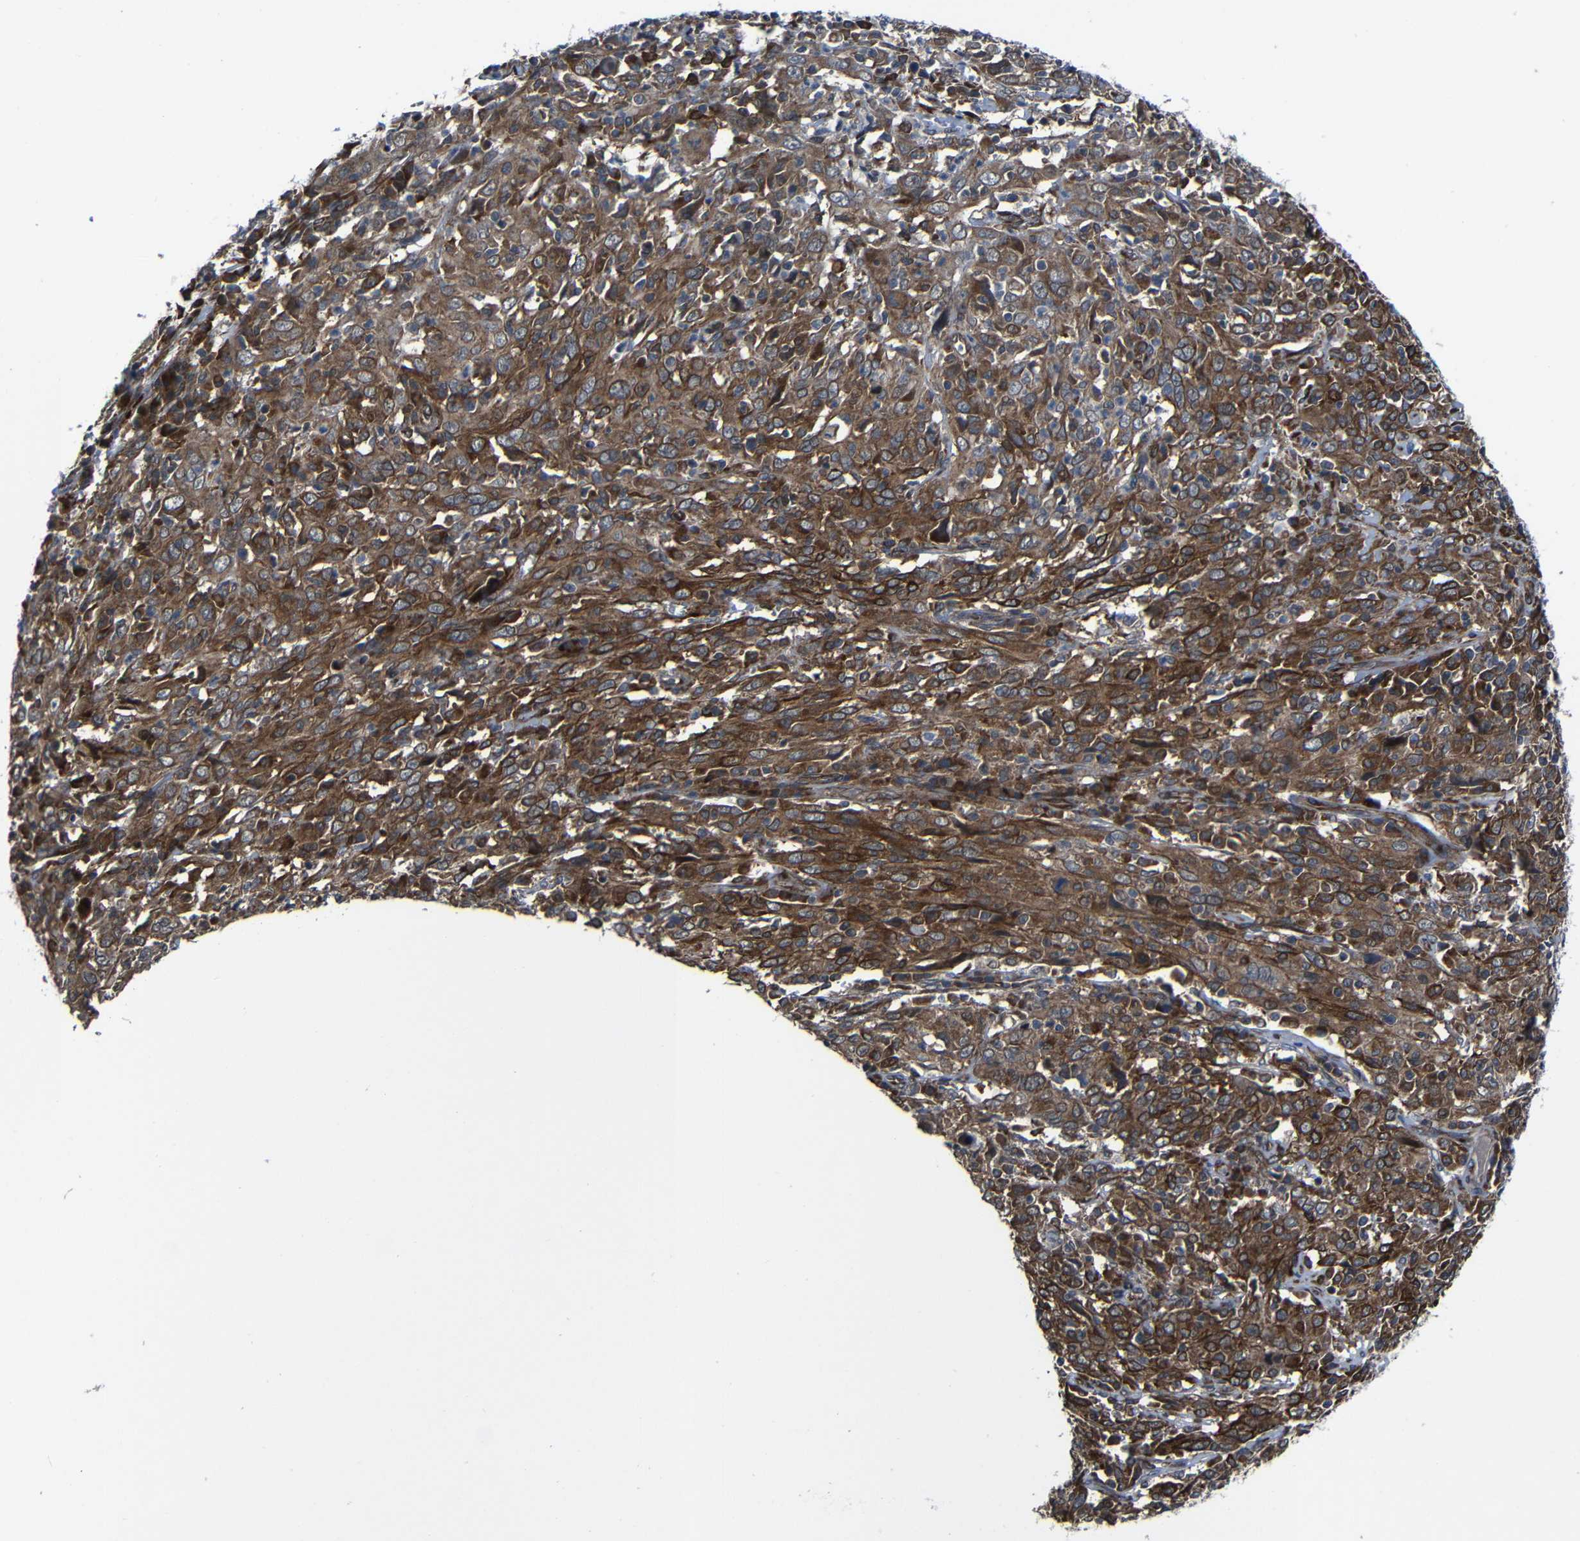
{"staining": {"intensity": "moderate", "quantity": ">75%", "location": "cytoplasmic/membranous"}, "tissue": "cervical cancer", "cell_type": "Tumor cells", "image_type": "cancer", "snomed": [{"axis": "morphology", "description": "Squamous cell carcinoma, NOS"}, {"axis": "topography", "description": "Cervix"}], "caption": "This micrograph exhibits cervical cancer (squamous cell carcinoma) stained with immunohistochemistry (IHC) to label a protein in brown. The cytoplasmic/membranous of tumor cells show moderate positivity for the protein. Nuclei are counter-stained blue.", "gene": "KIAA0513", "patient": {"sex": "female", "age": 46}}